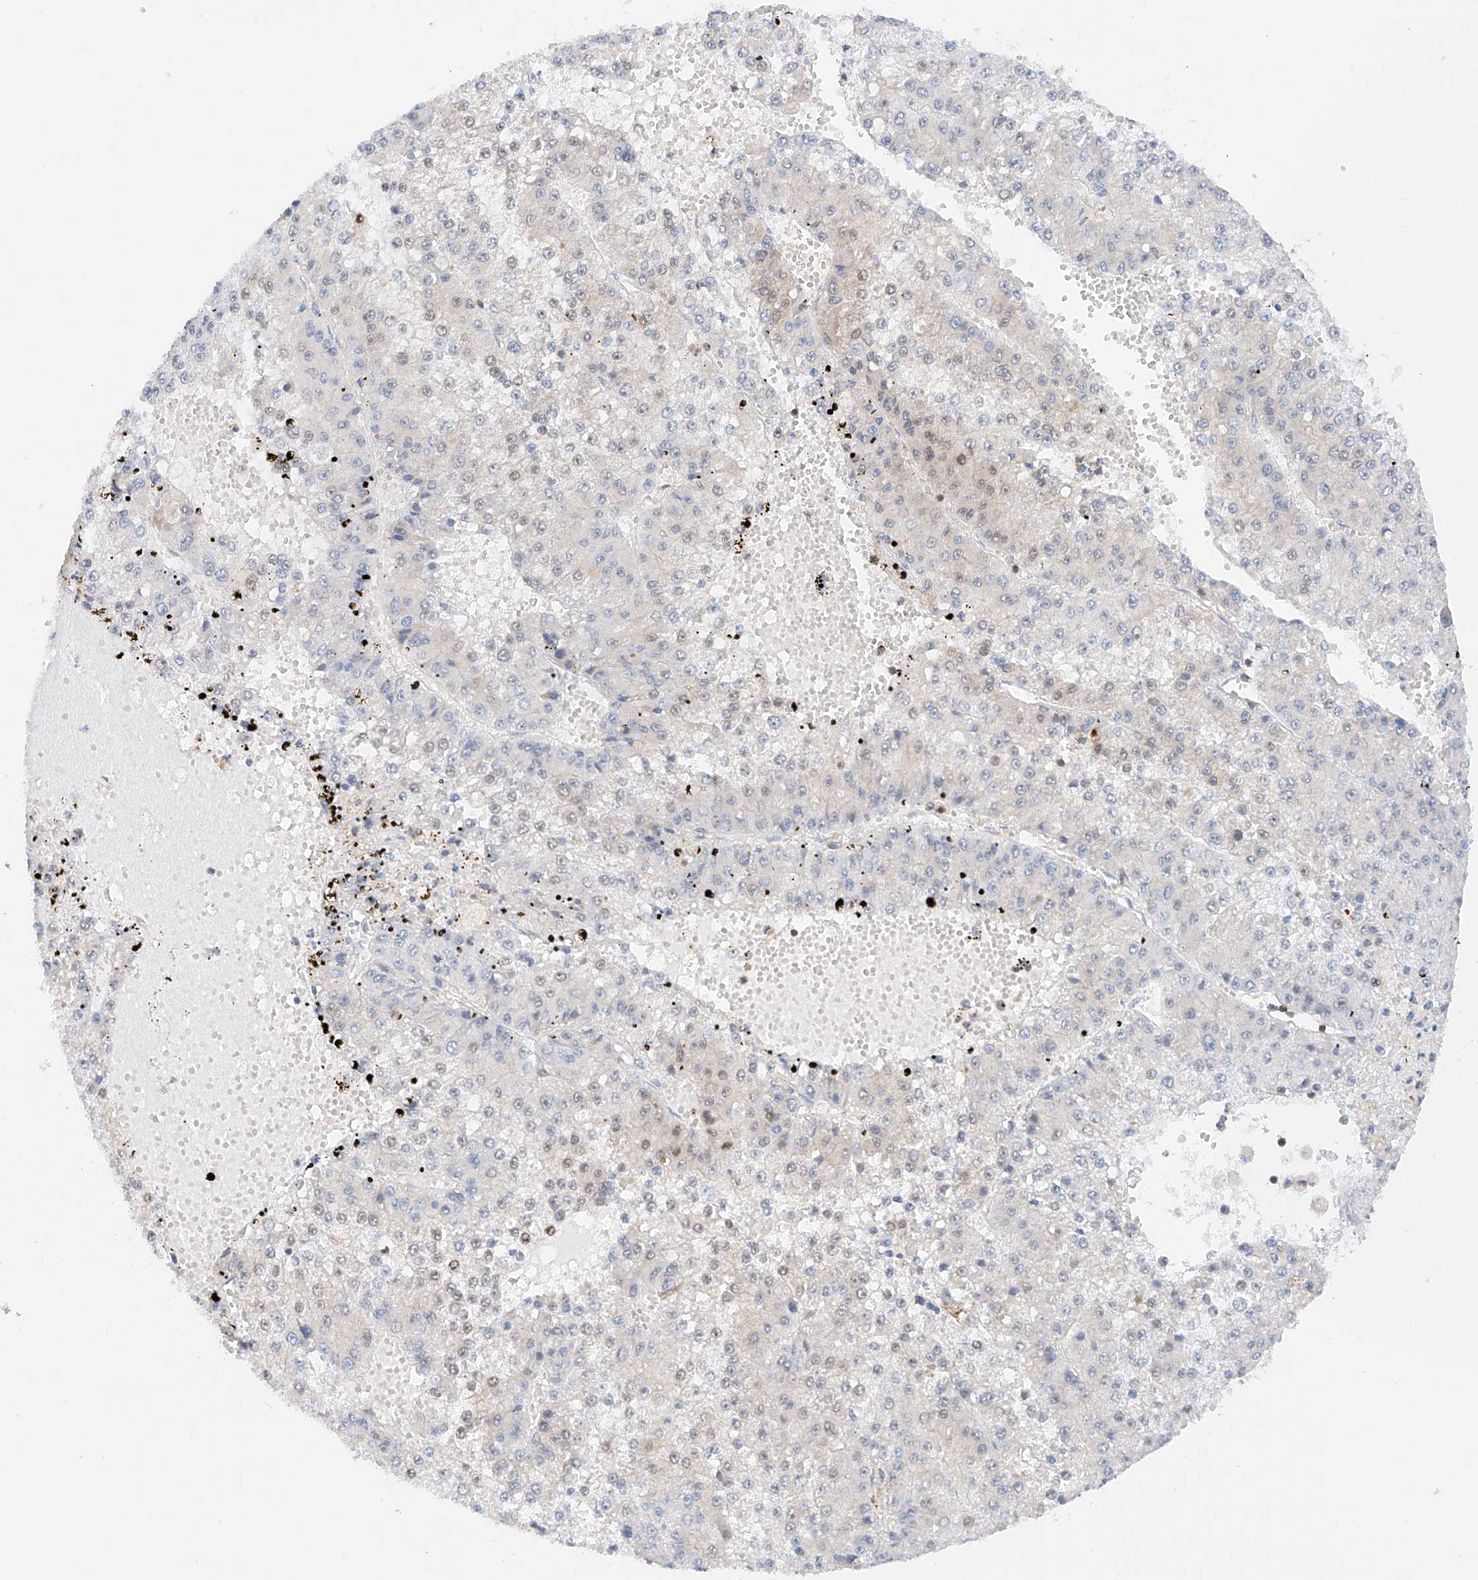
{"staining": {"intensity": "negative", "quantity": "none", "location": "none"}, "tissue": "liver cancer", "cell_type": "Tumor cells", "image_type": "cancer", "snomed": [{"axis": "morphology", "description": "Carcinoma, Hepatocellular, NOS"}, {"axis": "topography", "description": "Liver"}], "caption": "High power microscopy micrograph of an IHC micrograph of liver hepatocellular carcinoma, revealing no significant expression in tumor cells.", "gene": "MFN2", "patient": {"sex": "female", "age": 73}}